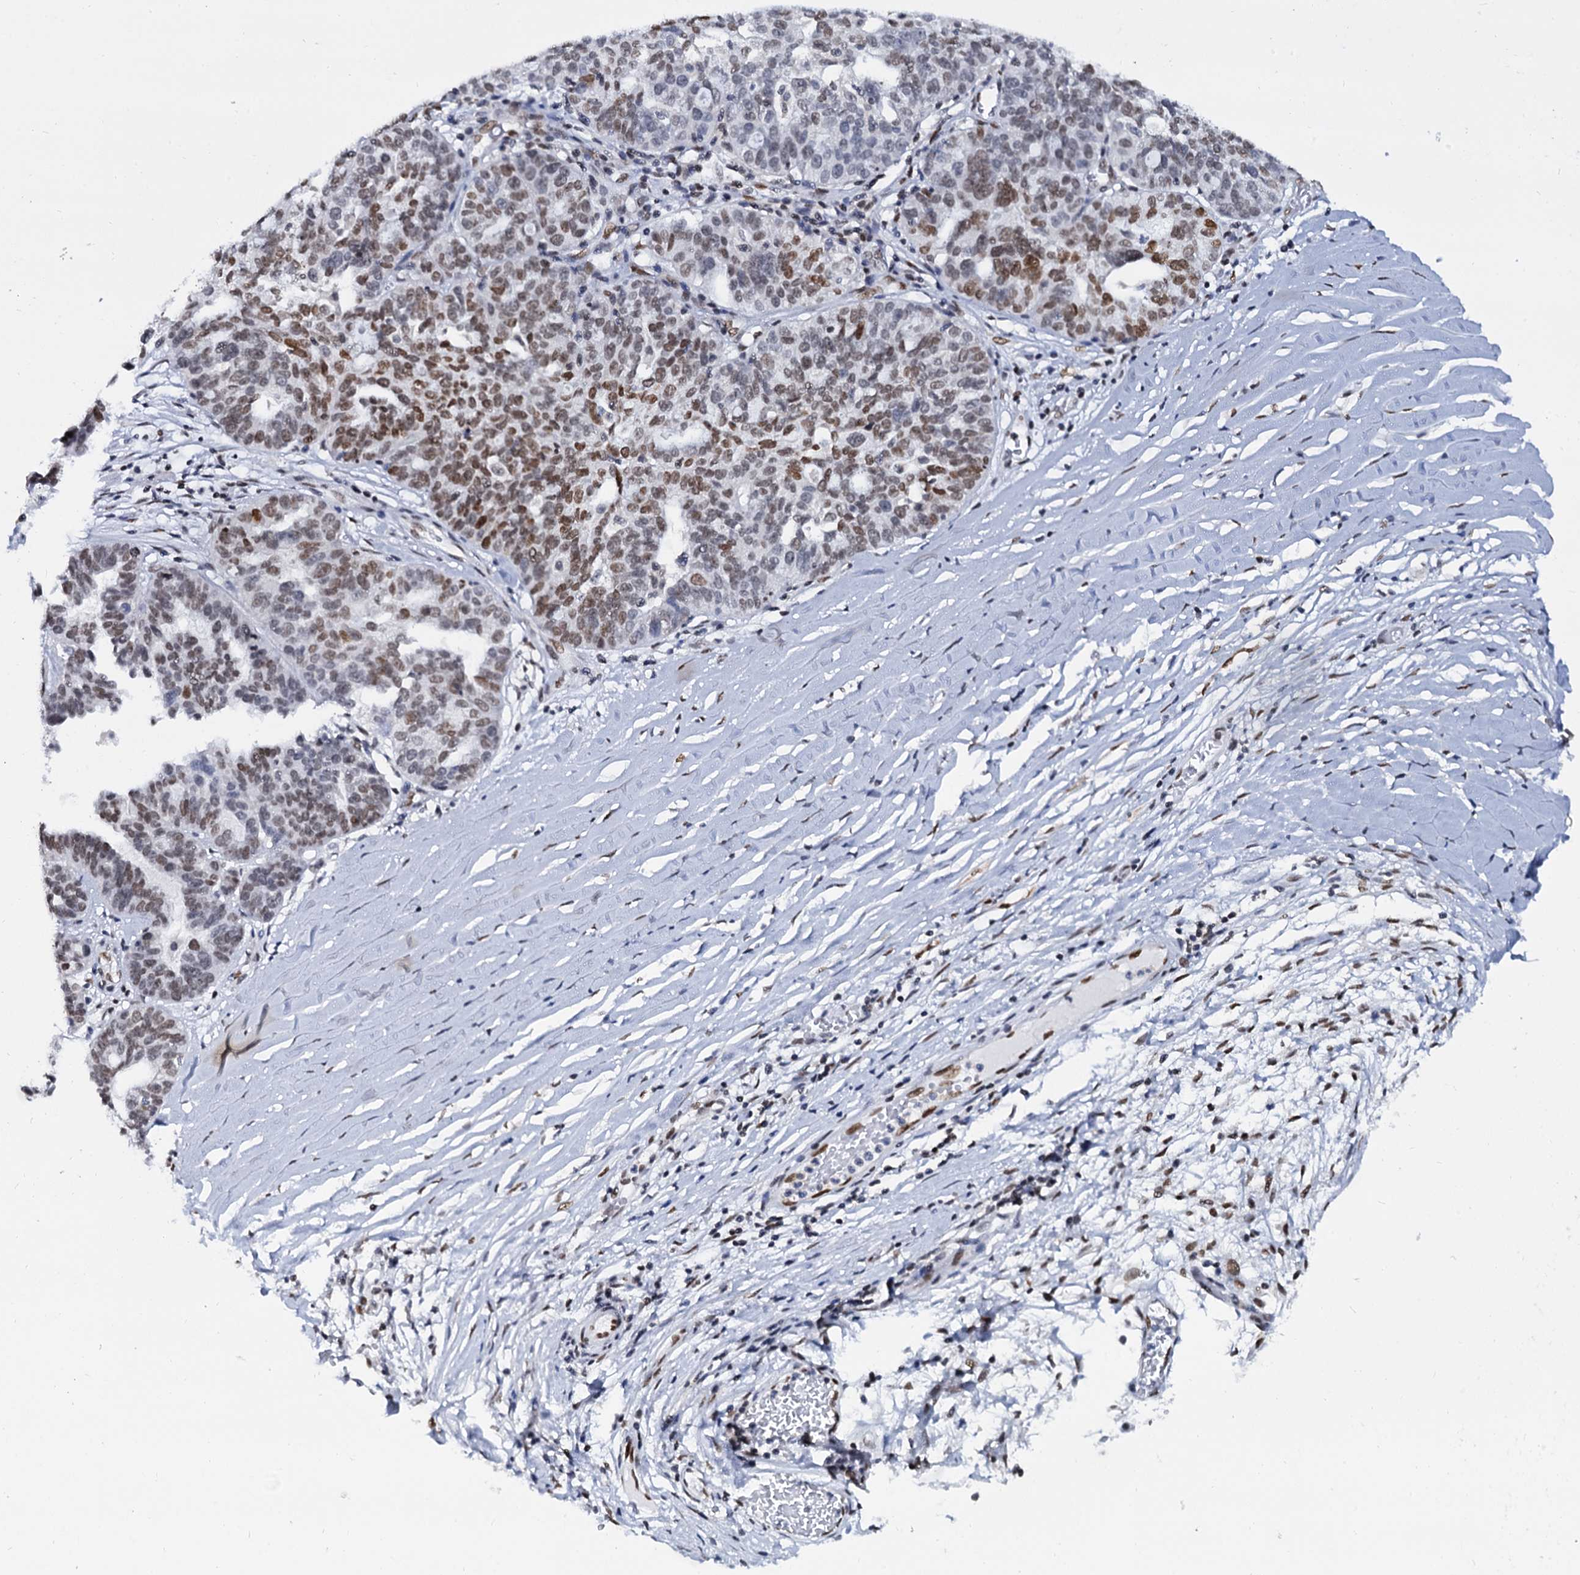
{"staining": {"intensity": "moderate", "quantity": ">75%", "location": "nuclear"}, "tissue": "ovarian cancer", "cell_type": "Tumor cells", "image_type": "cancer", "snomed": [{"axis": "morphology", "description": "Cystadenocarcinoma, serous, NOS"}, {"axis": "topography", "description": "Ovary"}], "caption": "IHC image of human serous cystadenocarcinoma (ovarian) stained for a protein (brown), which exhibits medium levels of moderate nuclear positivity in about >75% of tumor cells.", "gene": "CMAS", "patient": {"sex": "female", "age": 59}}